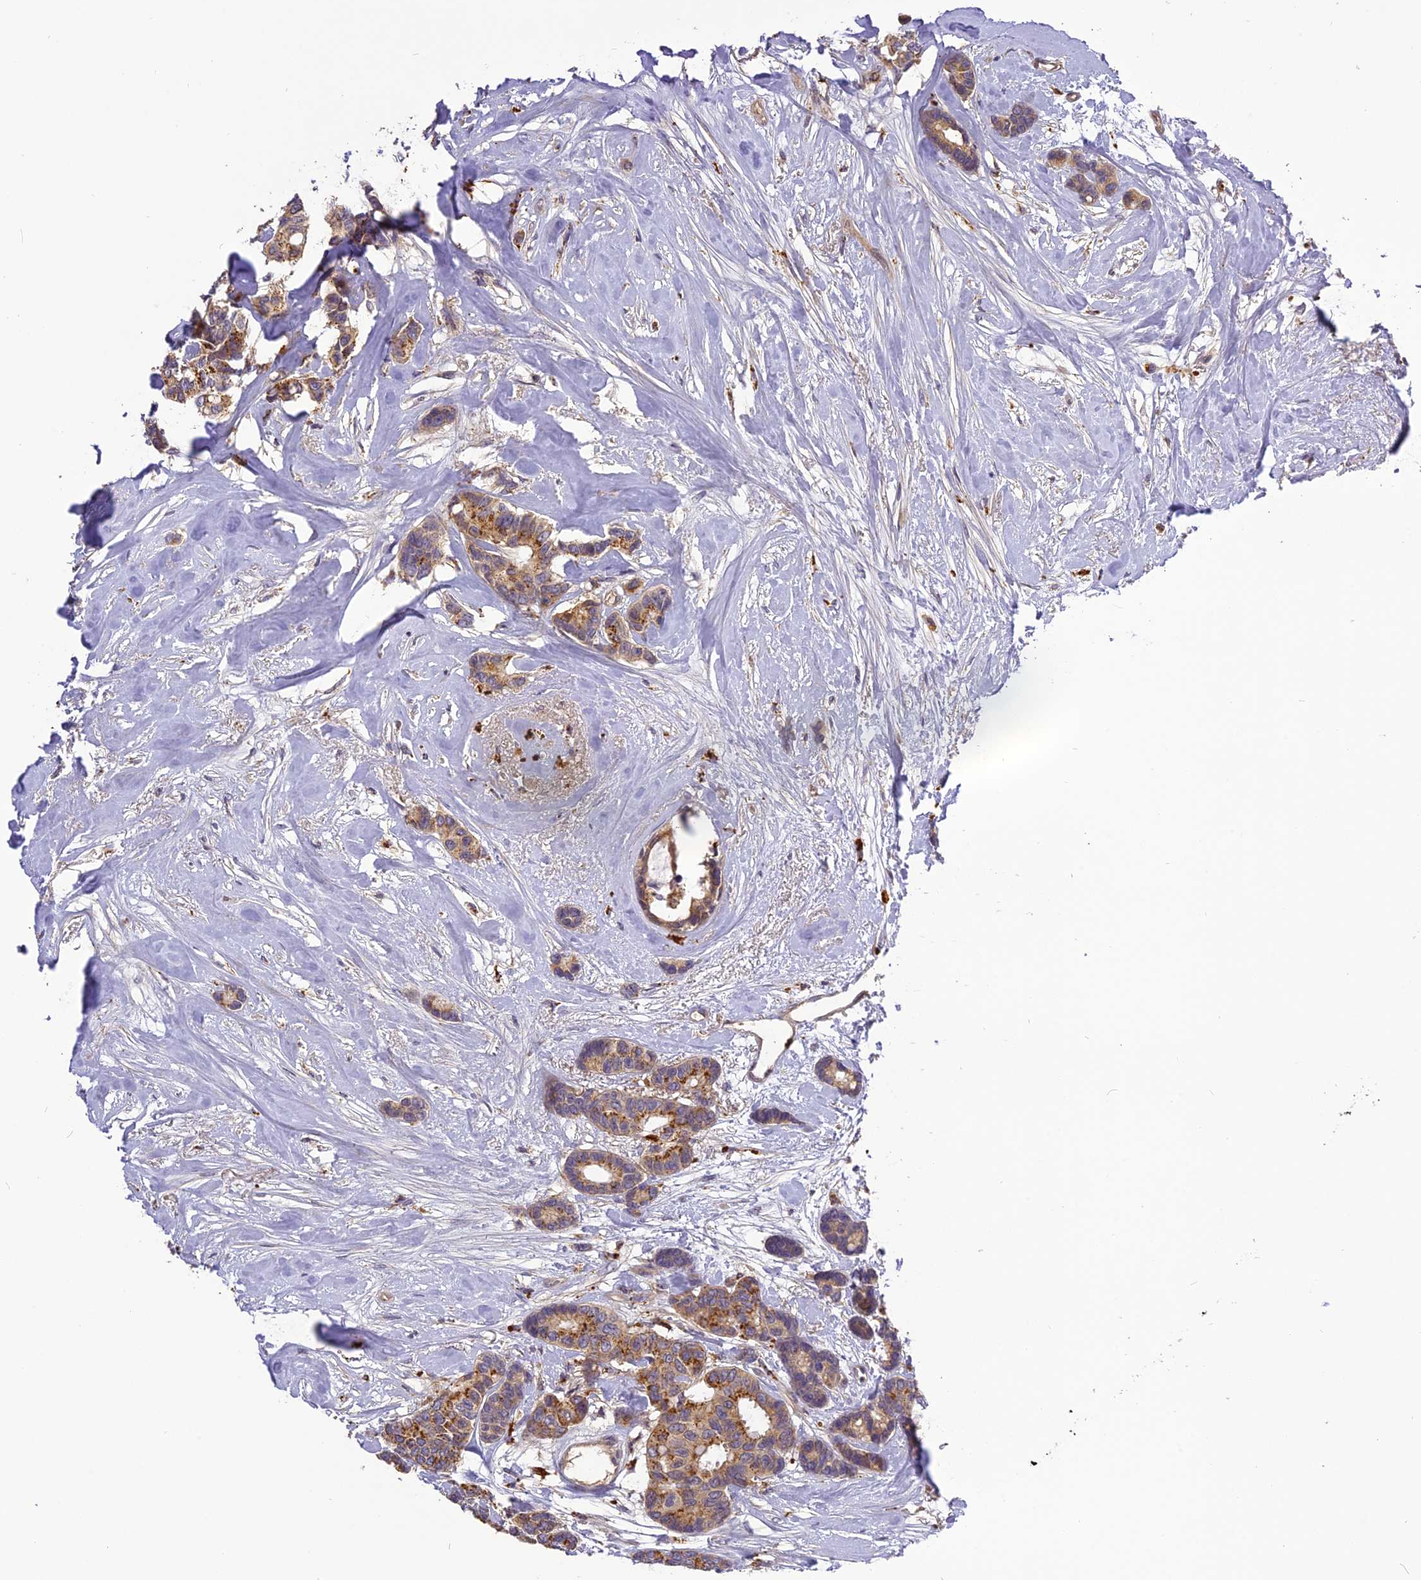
{"staining": {"intensity": "moderate", "quantity": ">75%", "location": "cytoplasmic/membranous"}, "tissue": "breast cancer", "cell_type": "Tumor cells", "image_type": "cancer", "snomed": [{"axis": "morphology", "description": "Duct carcinoma"}, {"axis": "topography", "description": "Breast"}], "caption": "IHC (DAB (3,3'-diaminobenzidine)) staining of human breast invasive ductal carcinoma demonstrates moderate cytoplasmic/membranous protein expression in about >75% of tumor cells. The staining is performed using DAB brown chromogen to label protein expression. The nuclei are counter-stained blue using hematoxylin.", "gene": "FNIP2", "patient": {"sex": "female", "age": 87}}